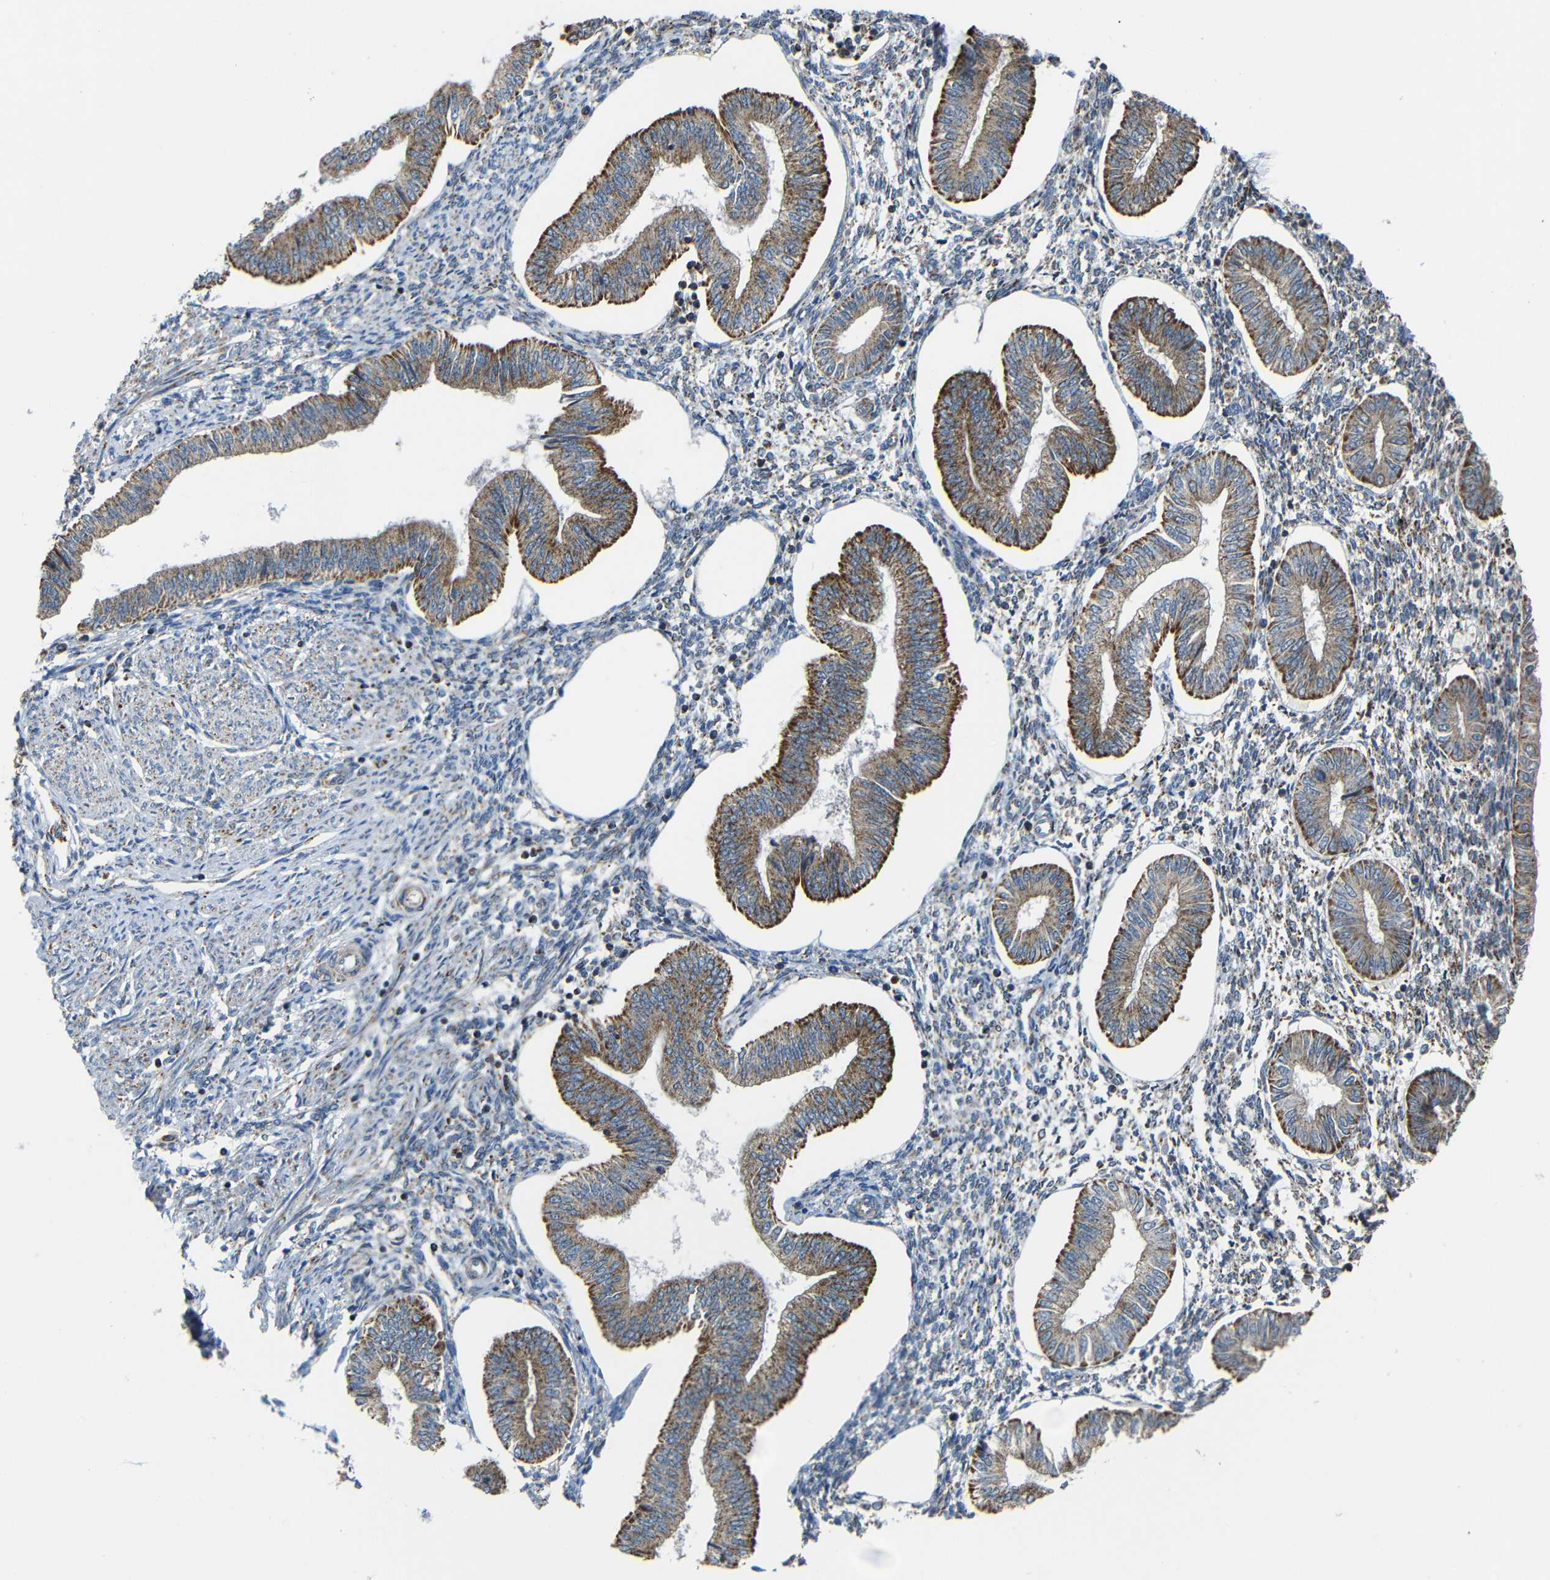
{"staining": {"intensity": "weak", "quantity": "25%-75%", "location": "cytoplasmic/membranous"}, "tissue": "endometrium", "cell_type": "Cells in endometrial stroma", "image_type": "normal", "snomed": [{"axis": "morphology", "description": "Normal tissue, NOS"}, {"axis": "topography", "description": "Endometrium"}], "caption": "Immunohistochemical staining of normal endometrium demonstrates low levels of weak cytoplasmic/membranous staining in approximately 25%-75% of cells in endometrial stroma.", "gene": "NR3C2", "patient": {"sex": "female", "age": 50}}